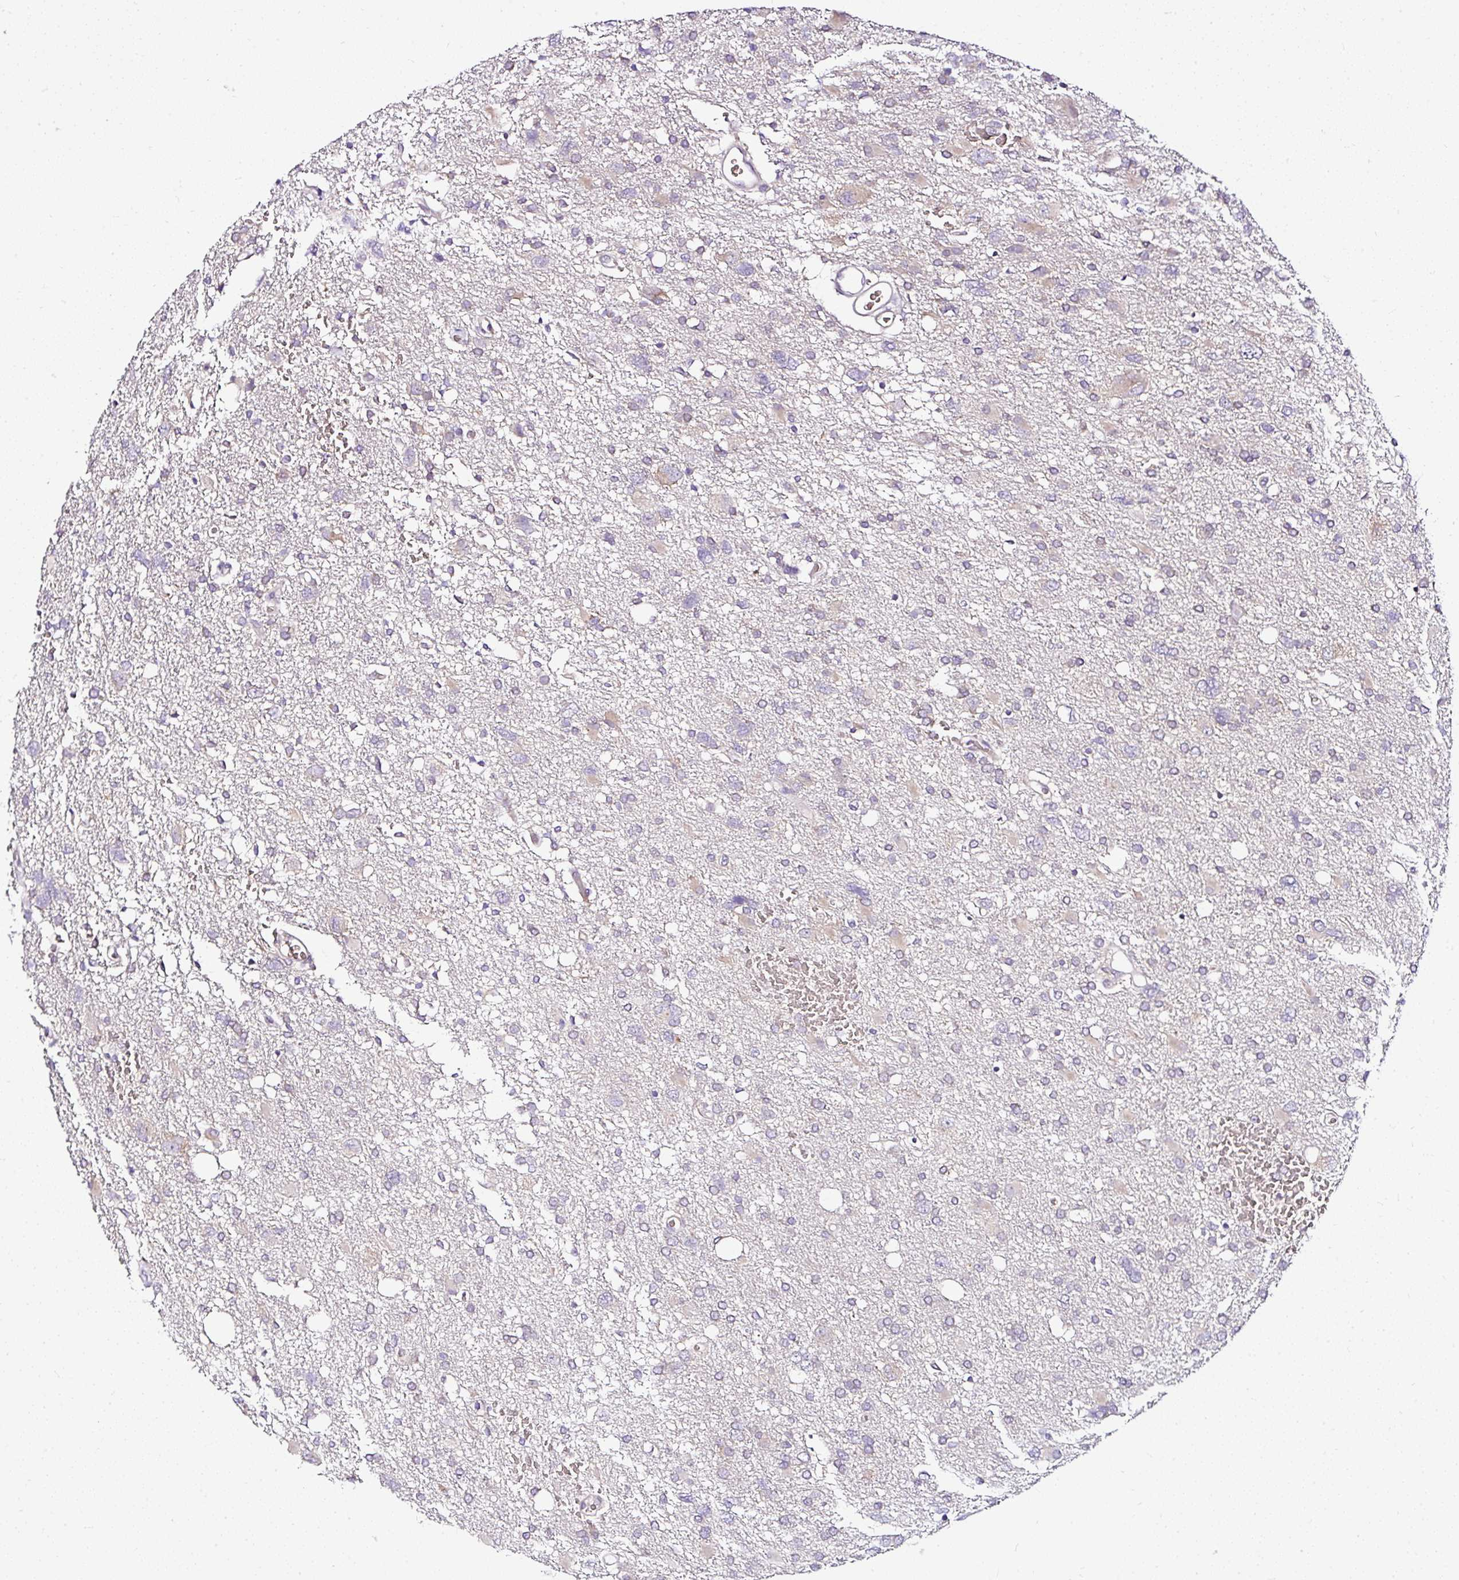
{"staining": {"intensity": "negative", "quantity": "none", "location": "none"}, "tissue": "glioma", "cell_type": "Tumor cells", "image_type": "cancer", "snomed": [{"axis": "morphology", "description": "Glioma, malignant, High grade"}, {"axis": "topography", "description": "Brain"}], "caption": "Immunohistochemical staining of human glioma reveals no significant positivity in tumor cells.", "gene": "DEPDC5", "patient": {"sex": "male", "age": 61}}